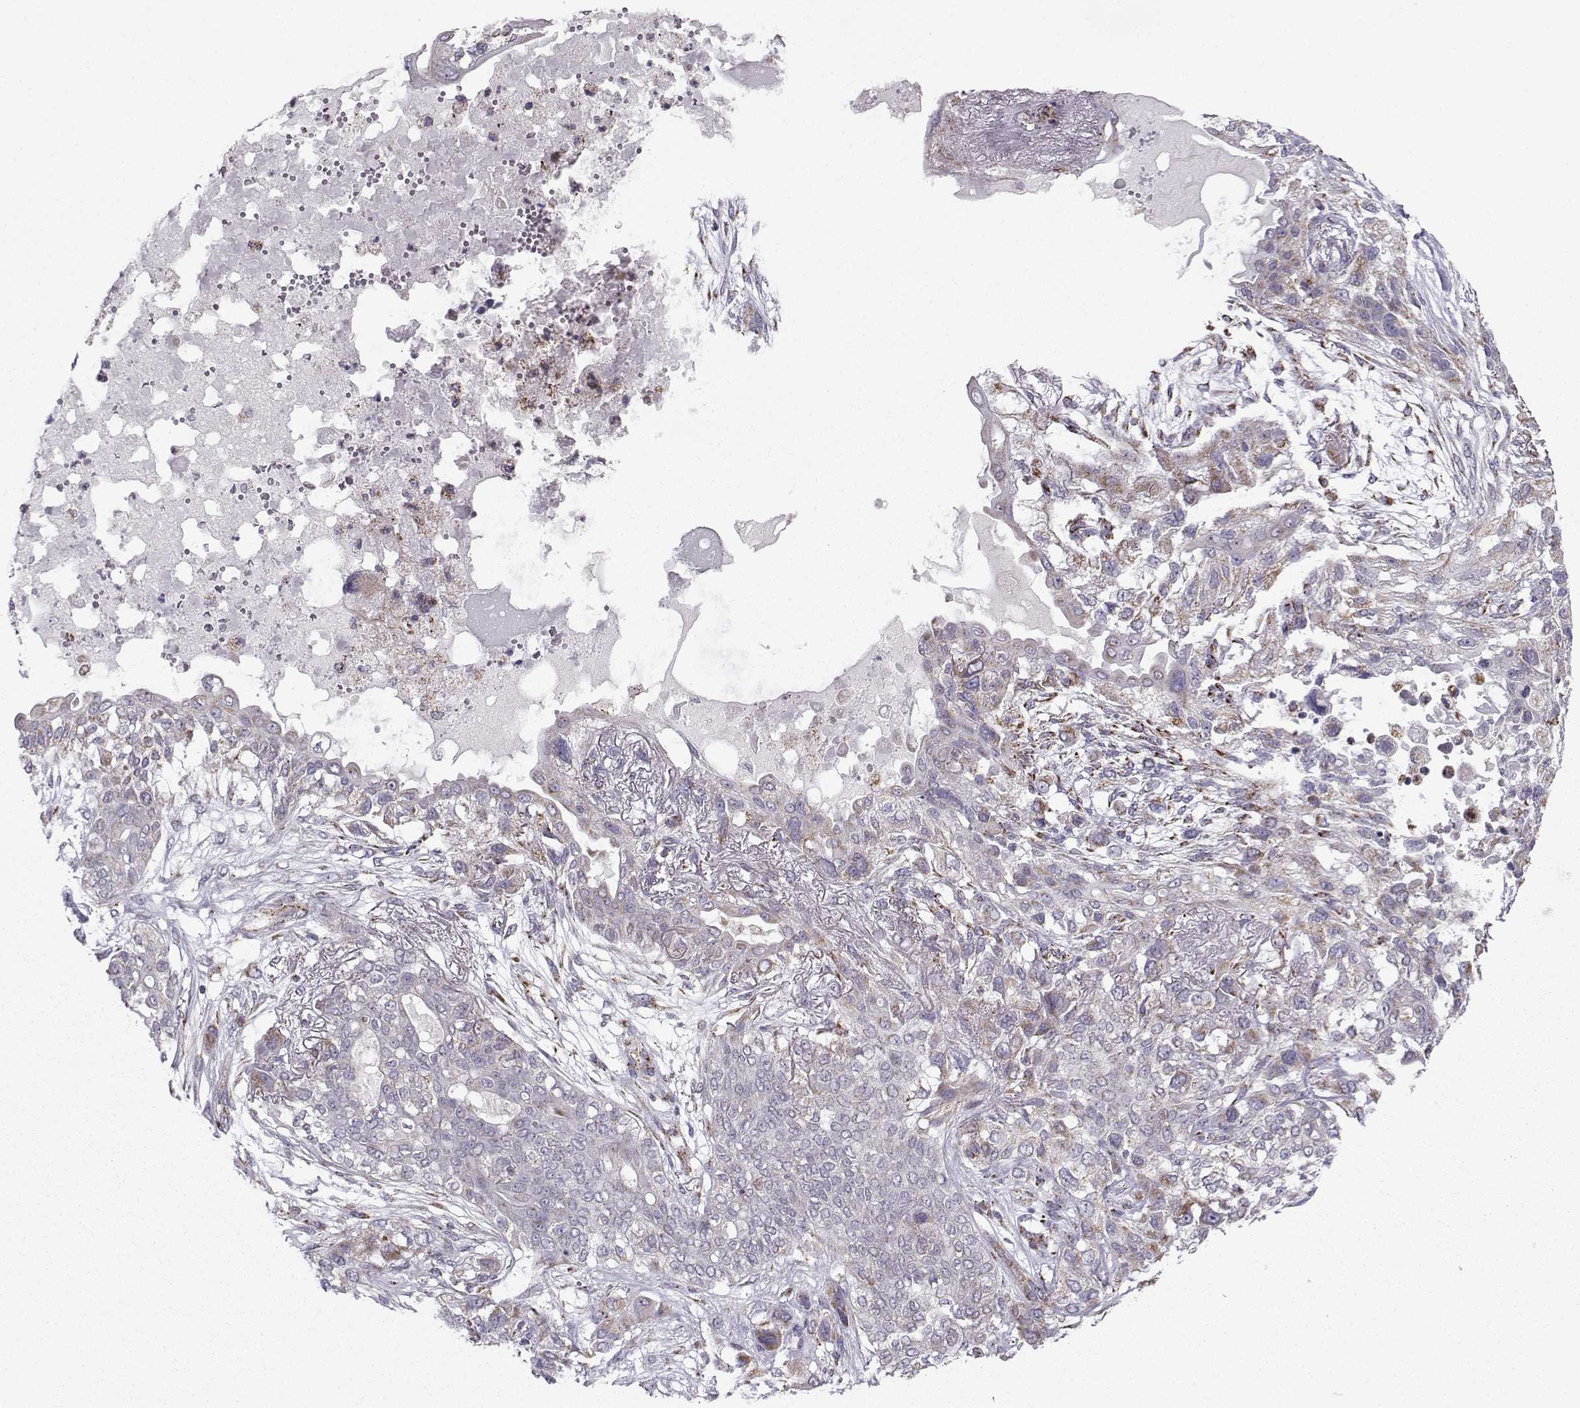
{"staining": {"intensity": "weak", "quantity": "<25%", "location": "cytoplasmic/membranous"}, "tissue": "lung cancer", "cell_type": "Tumor cells", "image_type": "cancer", "snomed": [{"axis": "morphology", "description": "Squamous cell carcinoma, NOS"}, {"axis": "topography", "description": "Lung"}], "caption": "This is an IHC photomicrograph of lung cancer (squamous cell carcinoma). There is no positivity in tumor cells.", "gene": "NECAB3", "patient": {"sex": "female", "age": 70}}